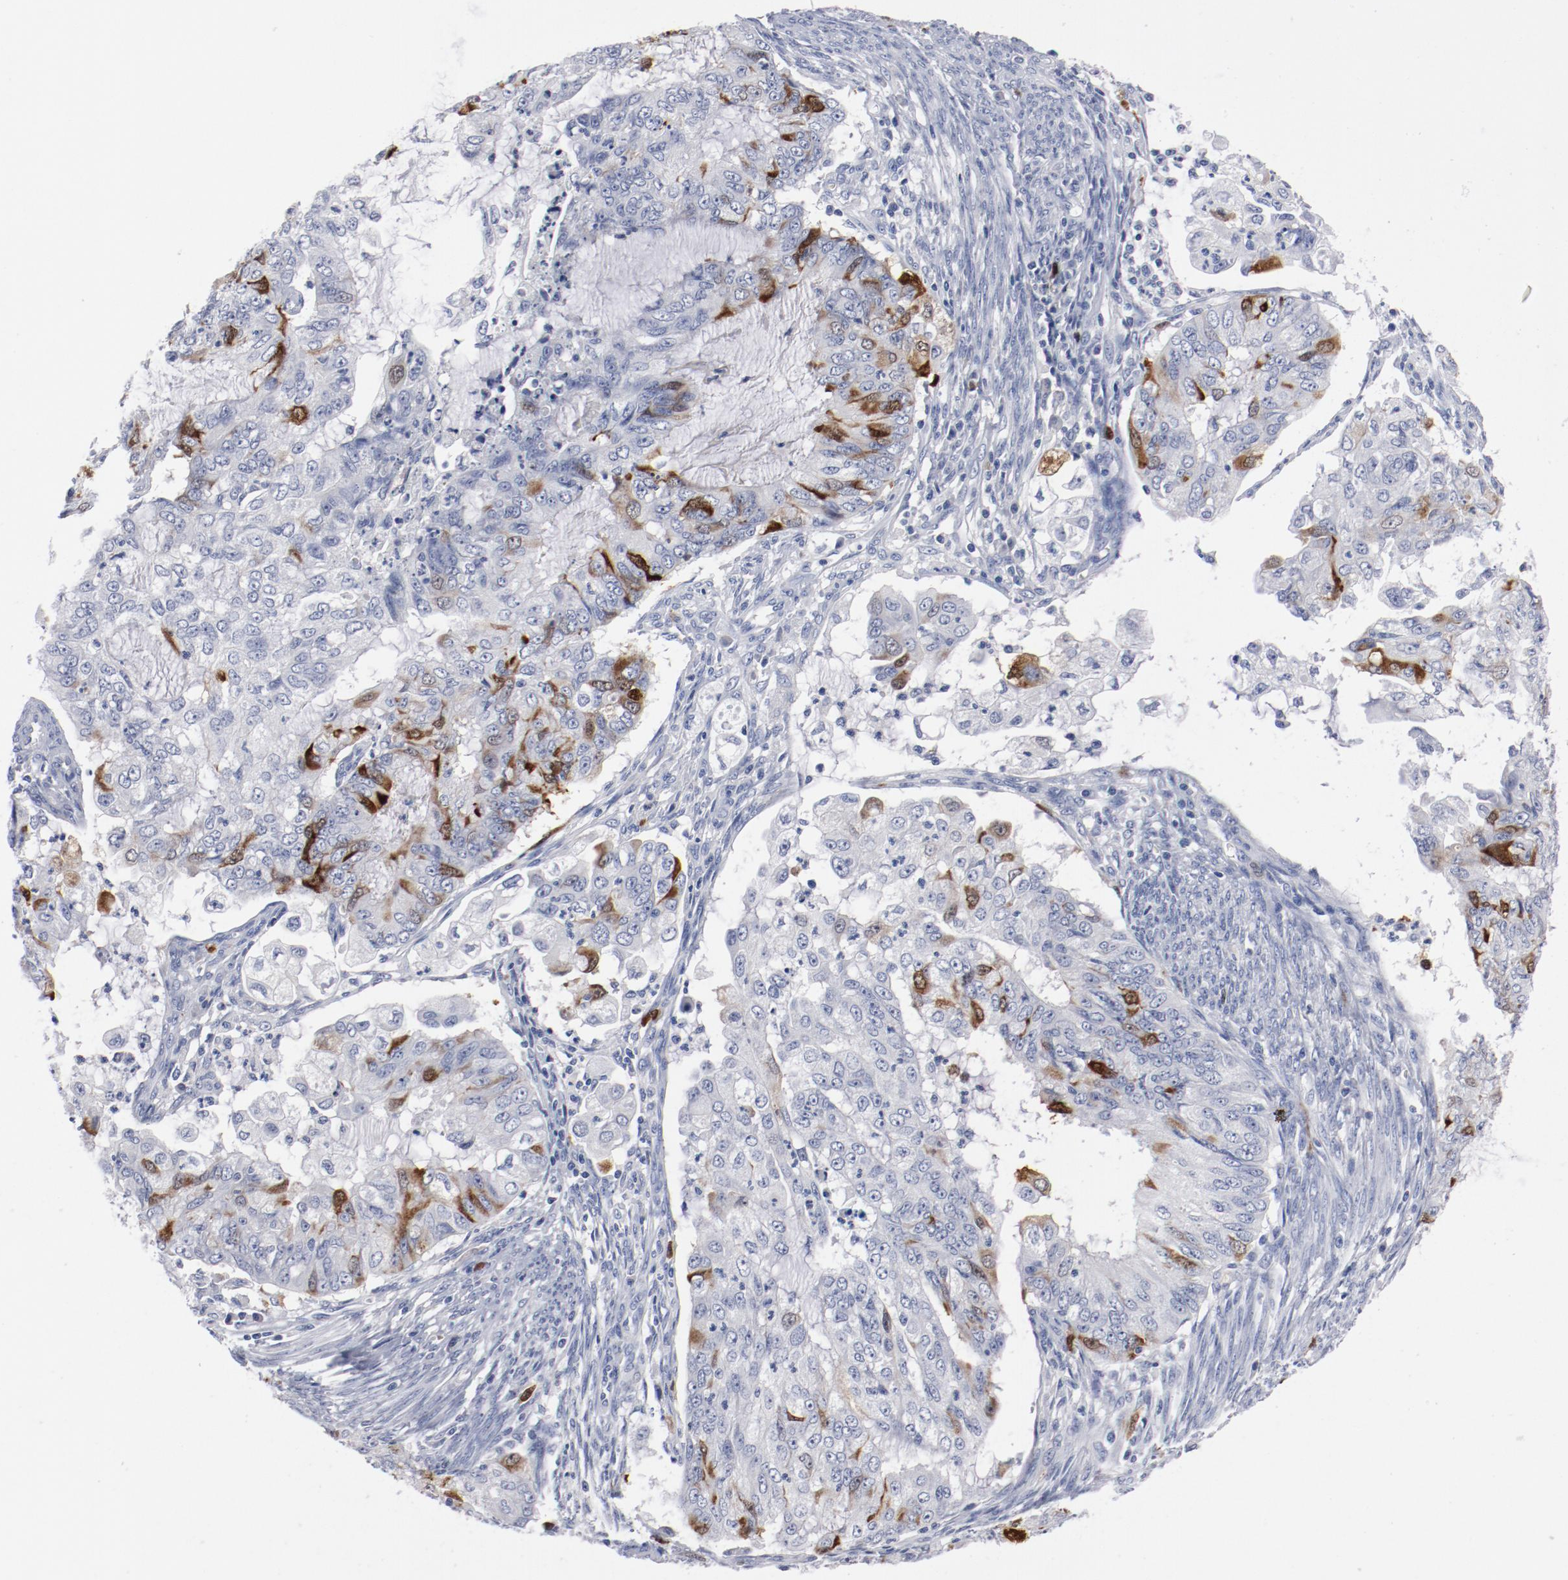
{"staining": {"intensity": "strong", "quantity": "25%-75%", "location": "cytoplasmic/membranous,nuclear"}, "tissue": "endometrial cancer", "cell_type": "Tumor cells", "image_type": "cancer", "snomed": [{"axis": "morphology", "description": "Adenocarcinoma, NOS"}, {"axis": "topography", "description": "Endometrium"}], "caption": "Immunohistochemistry (IHC) of endometrial adenocarcinoma demonstrates high levels of strong cytoplasmic/membranous and nuclear expression in approximately 25%-75% of tumor cells.", "gene": "CDC20", "patient": {"sex": "female", "age": 75}}